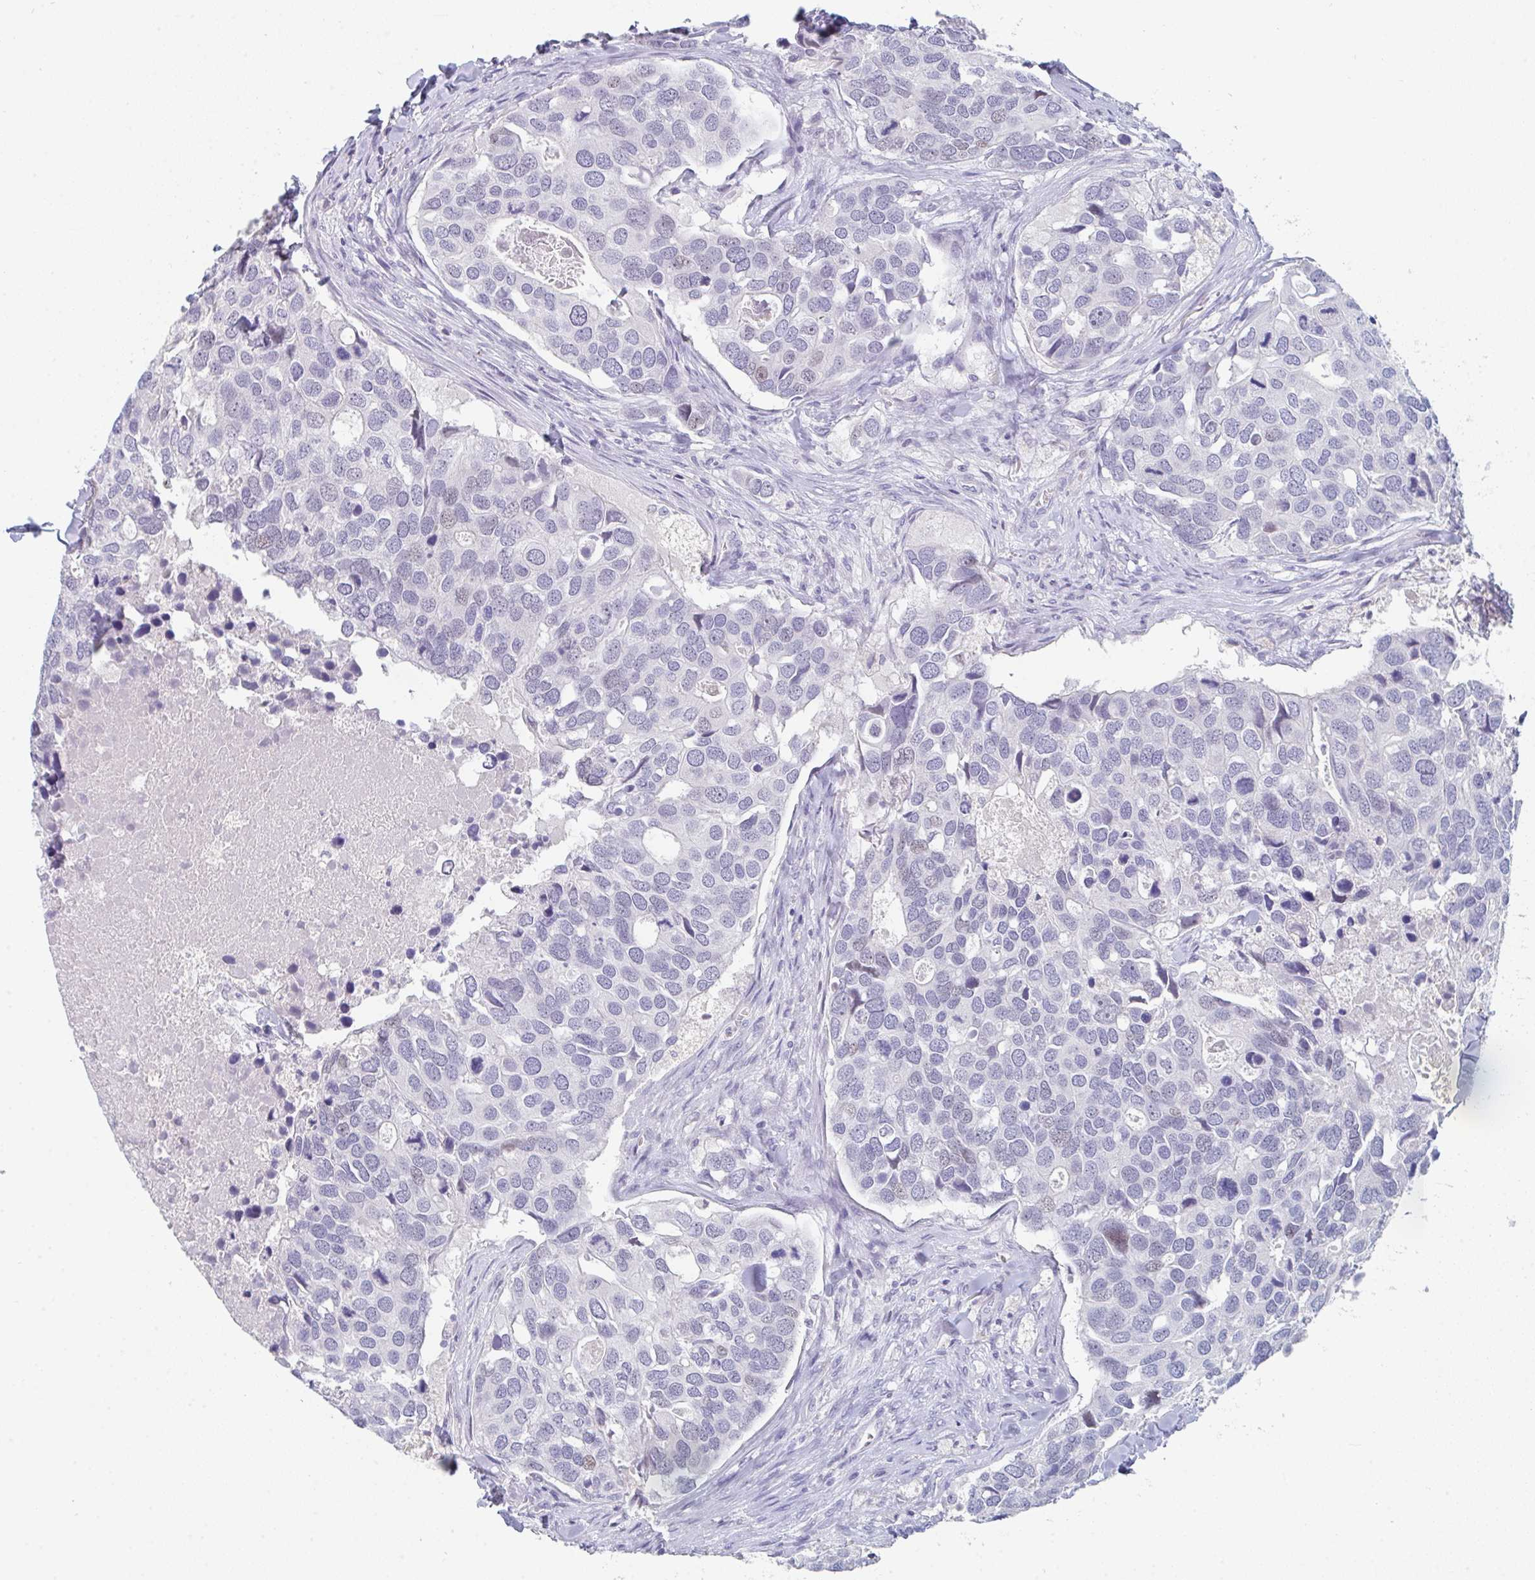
{"staining": {"intensity": "negative", "quantity": "none", "location": "none"}, "tissue": "breast cancer", "cell_type": "Tumor cells", "image_type": "cancer", "snomed": [{"axis": "morphology", "description": "Duct carcinoma"}, {"axis": "topography", "description": "Breast"}], "caption": "Histopathology image shows no protein expression in tumor cells of breast cancer tissue.", "gene": "RUBCN", "patient": {"sex": "female", "age": 83}}